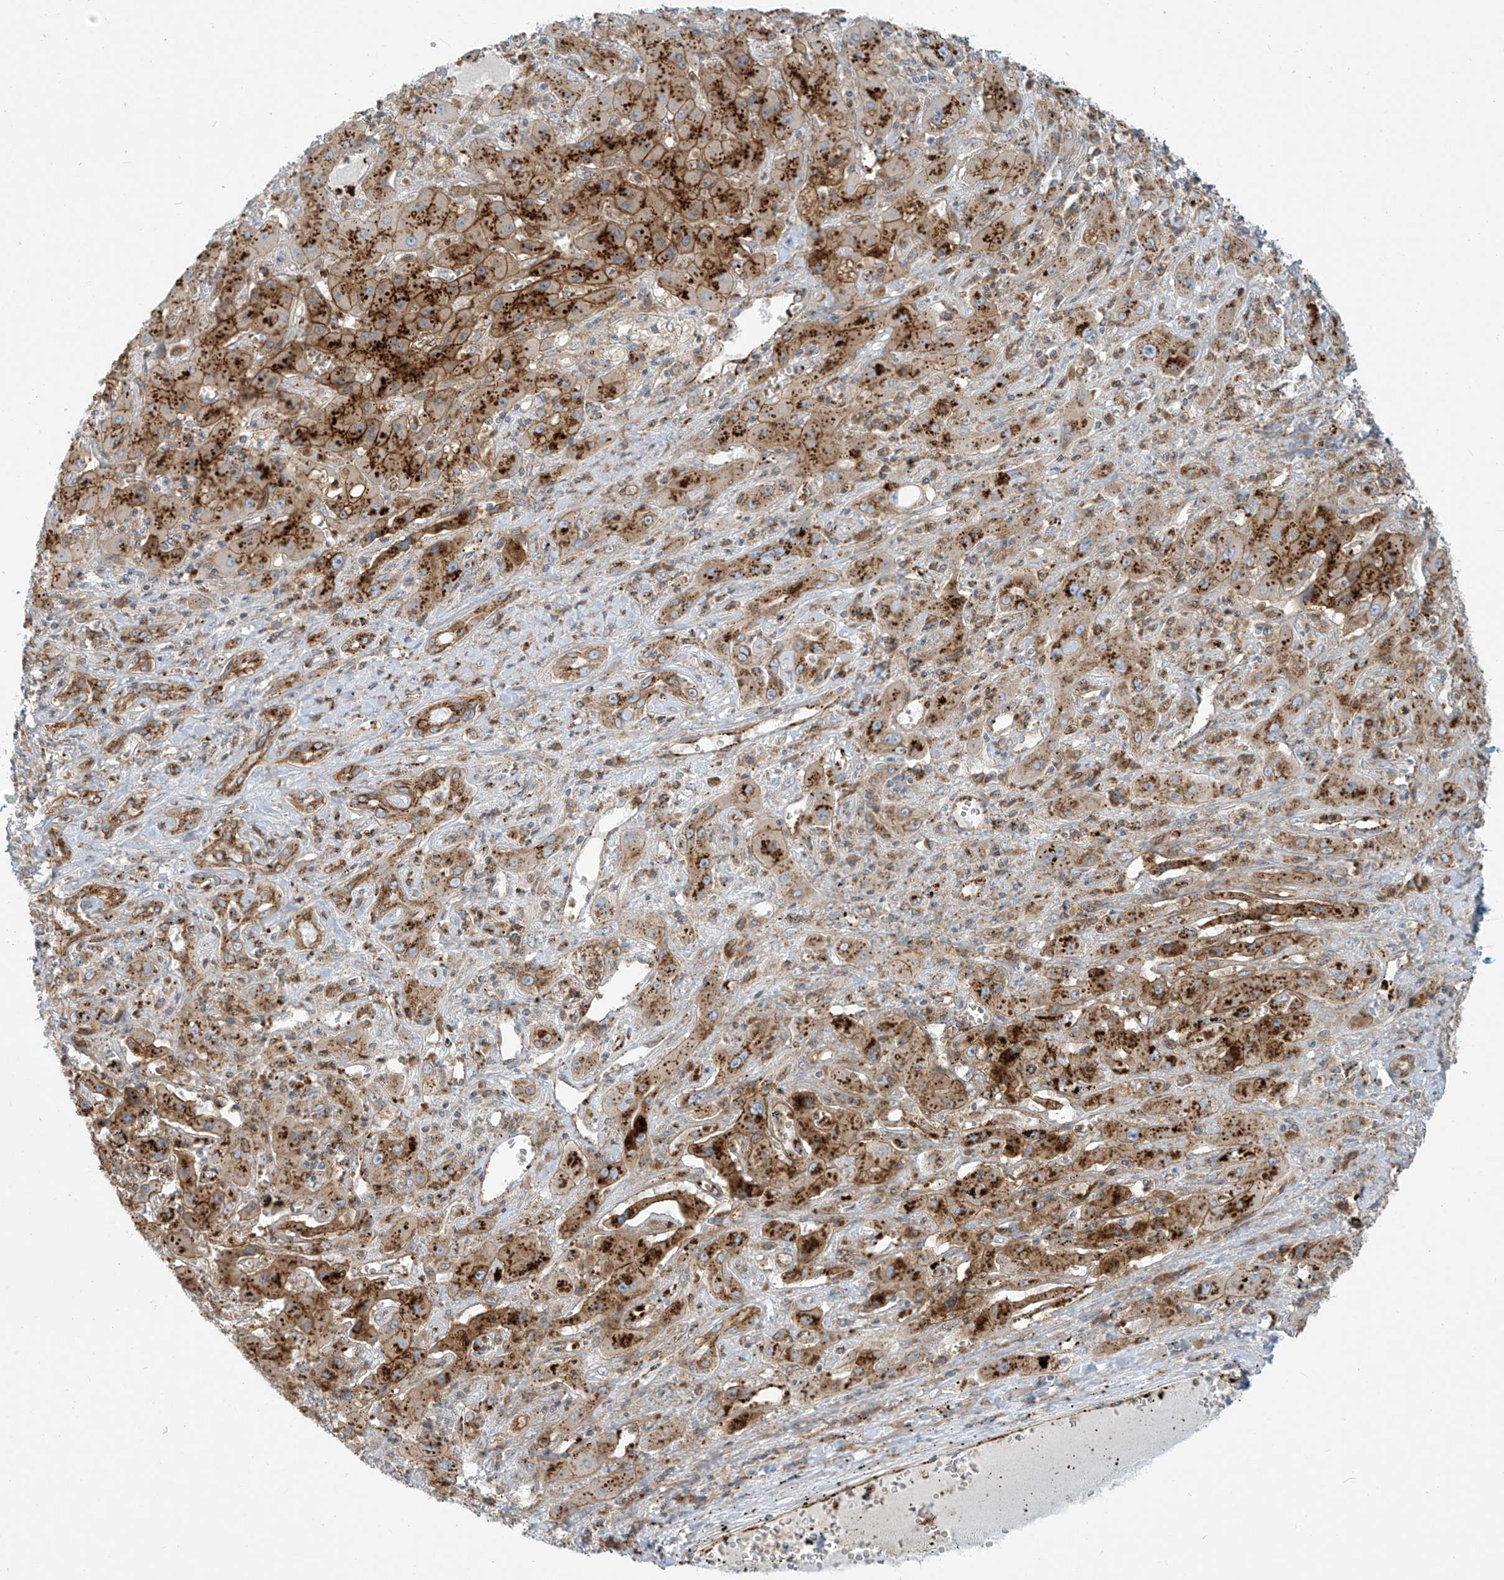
{"staining": {"intensity": "strong", "quantity": "25%-75%", "location": "cytoplasmic/membranous"}, "tissue": "liver cancer", "cell_type": "Tumor cells", "image_type": "cancer", "snomed": [{"axis": "morphology", "description": "Cholangiocarcinoma"}, {"axis": "topography", "description": "Liver"}], "caption": "An image showing strong cytoplasmic/membranous positivity in approximately 25%-75% of tumor cells in cholangiocarcinoma (liver), as visualized by brown immunohistochemical staining.", "gene": "LZTS3", "patient": {"sex": "male", "age": 67}}